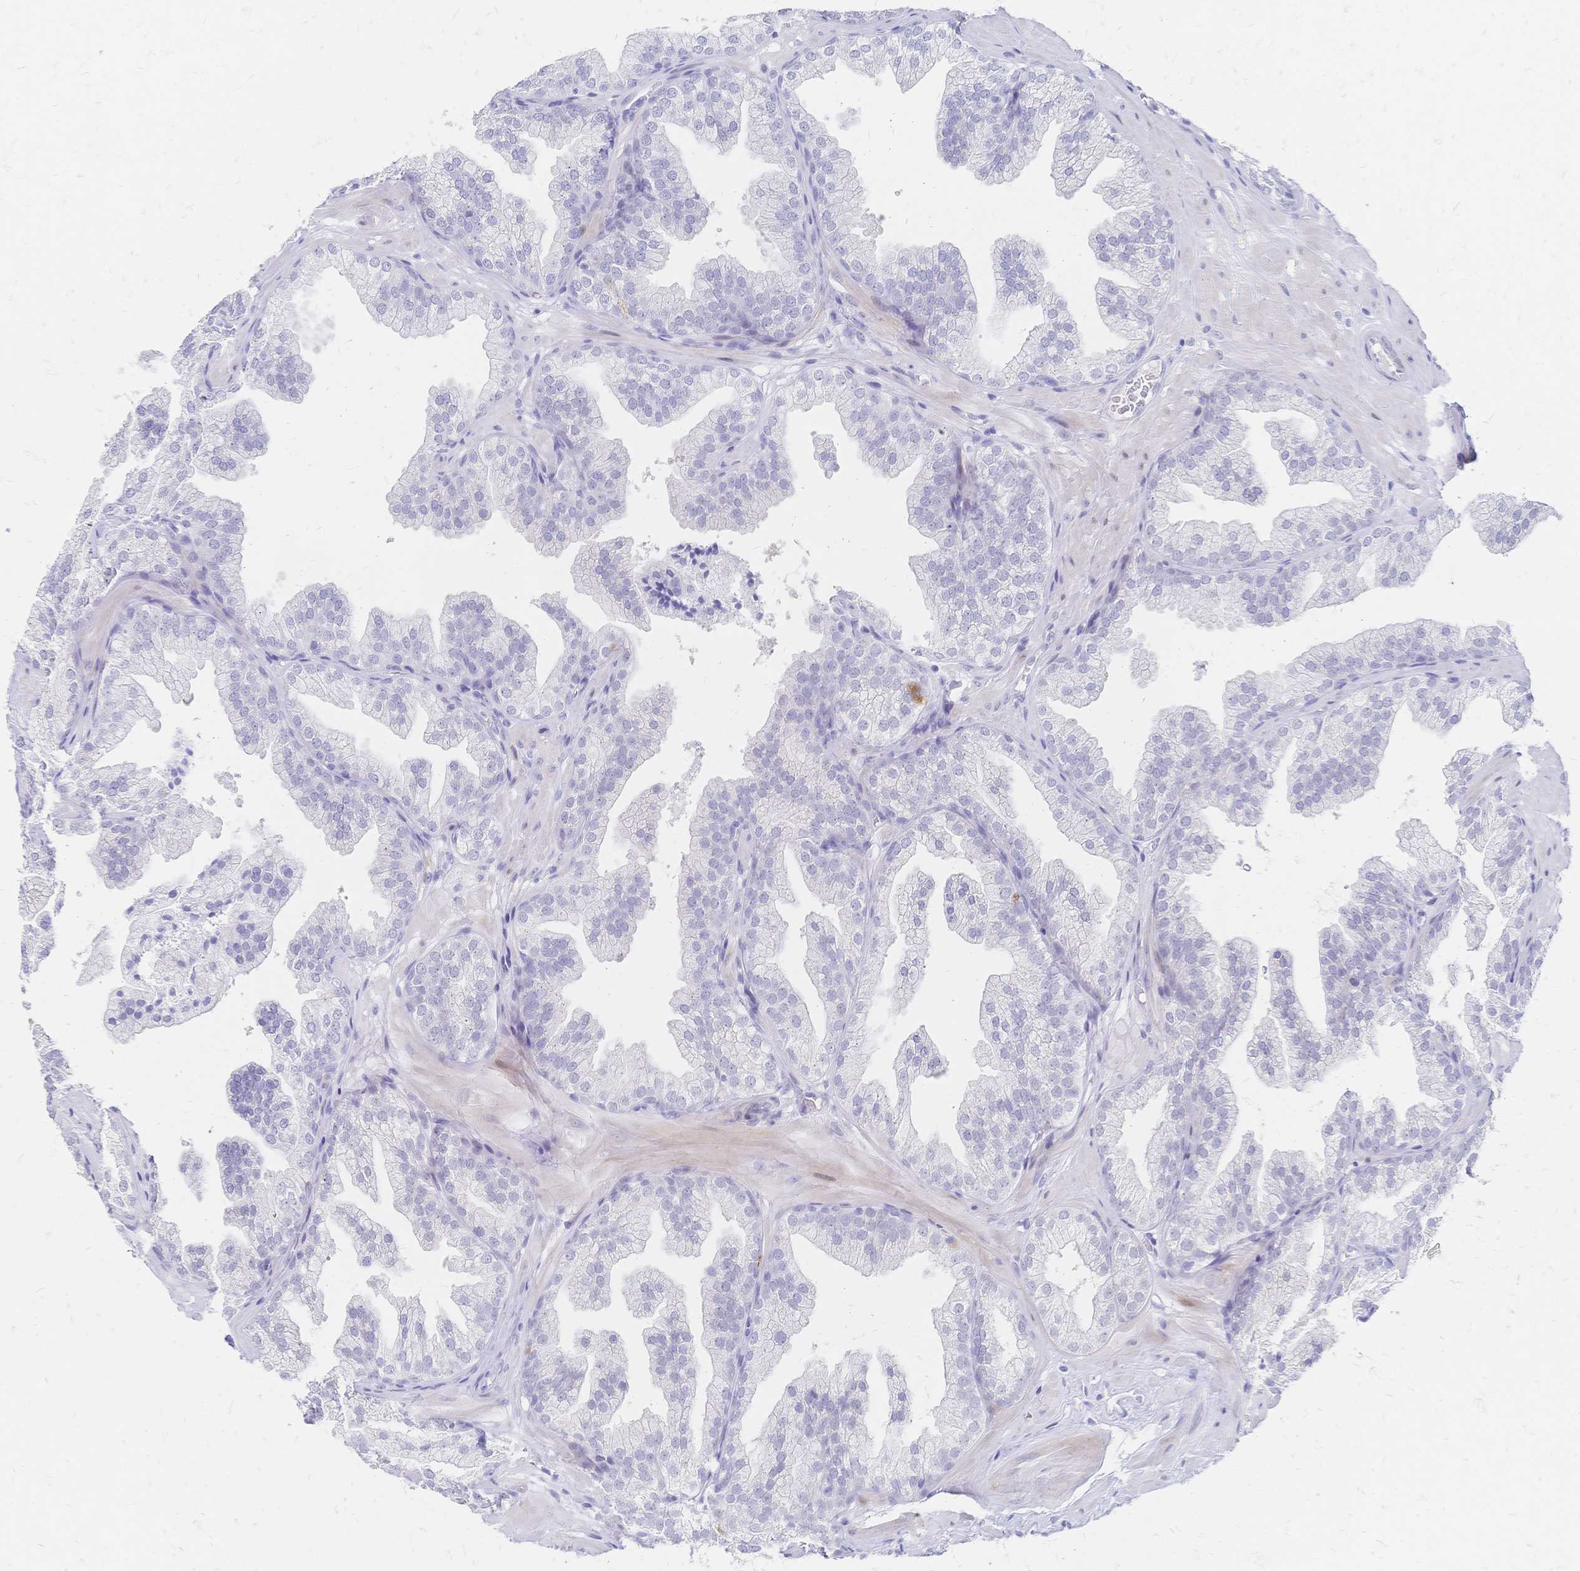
{"staining": {"intensity": "negative", "quantity": "none", "location": "none"}, "tissue": "prostate", "cell_type": "Glandular cells", "image_type": "normal", "snomed": [{"axis": "morphology", "description": "Normal tissue, NOS"}, {"axis": "topography", "description": "Prostate"}], "caption": "Glandular cells show no significant protein positivity in benign prostate.", "gene": "PSORS1C2", "patient": {"sex": "male", "age": 37}}